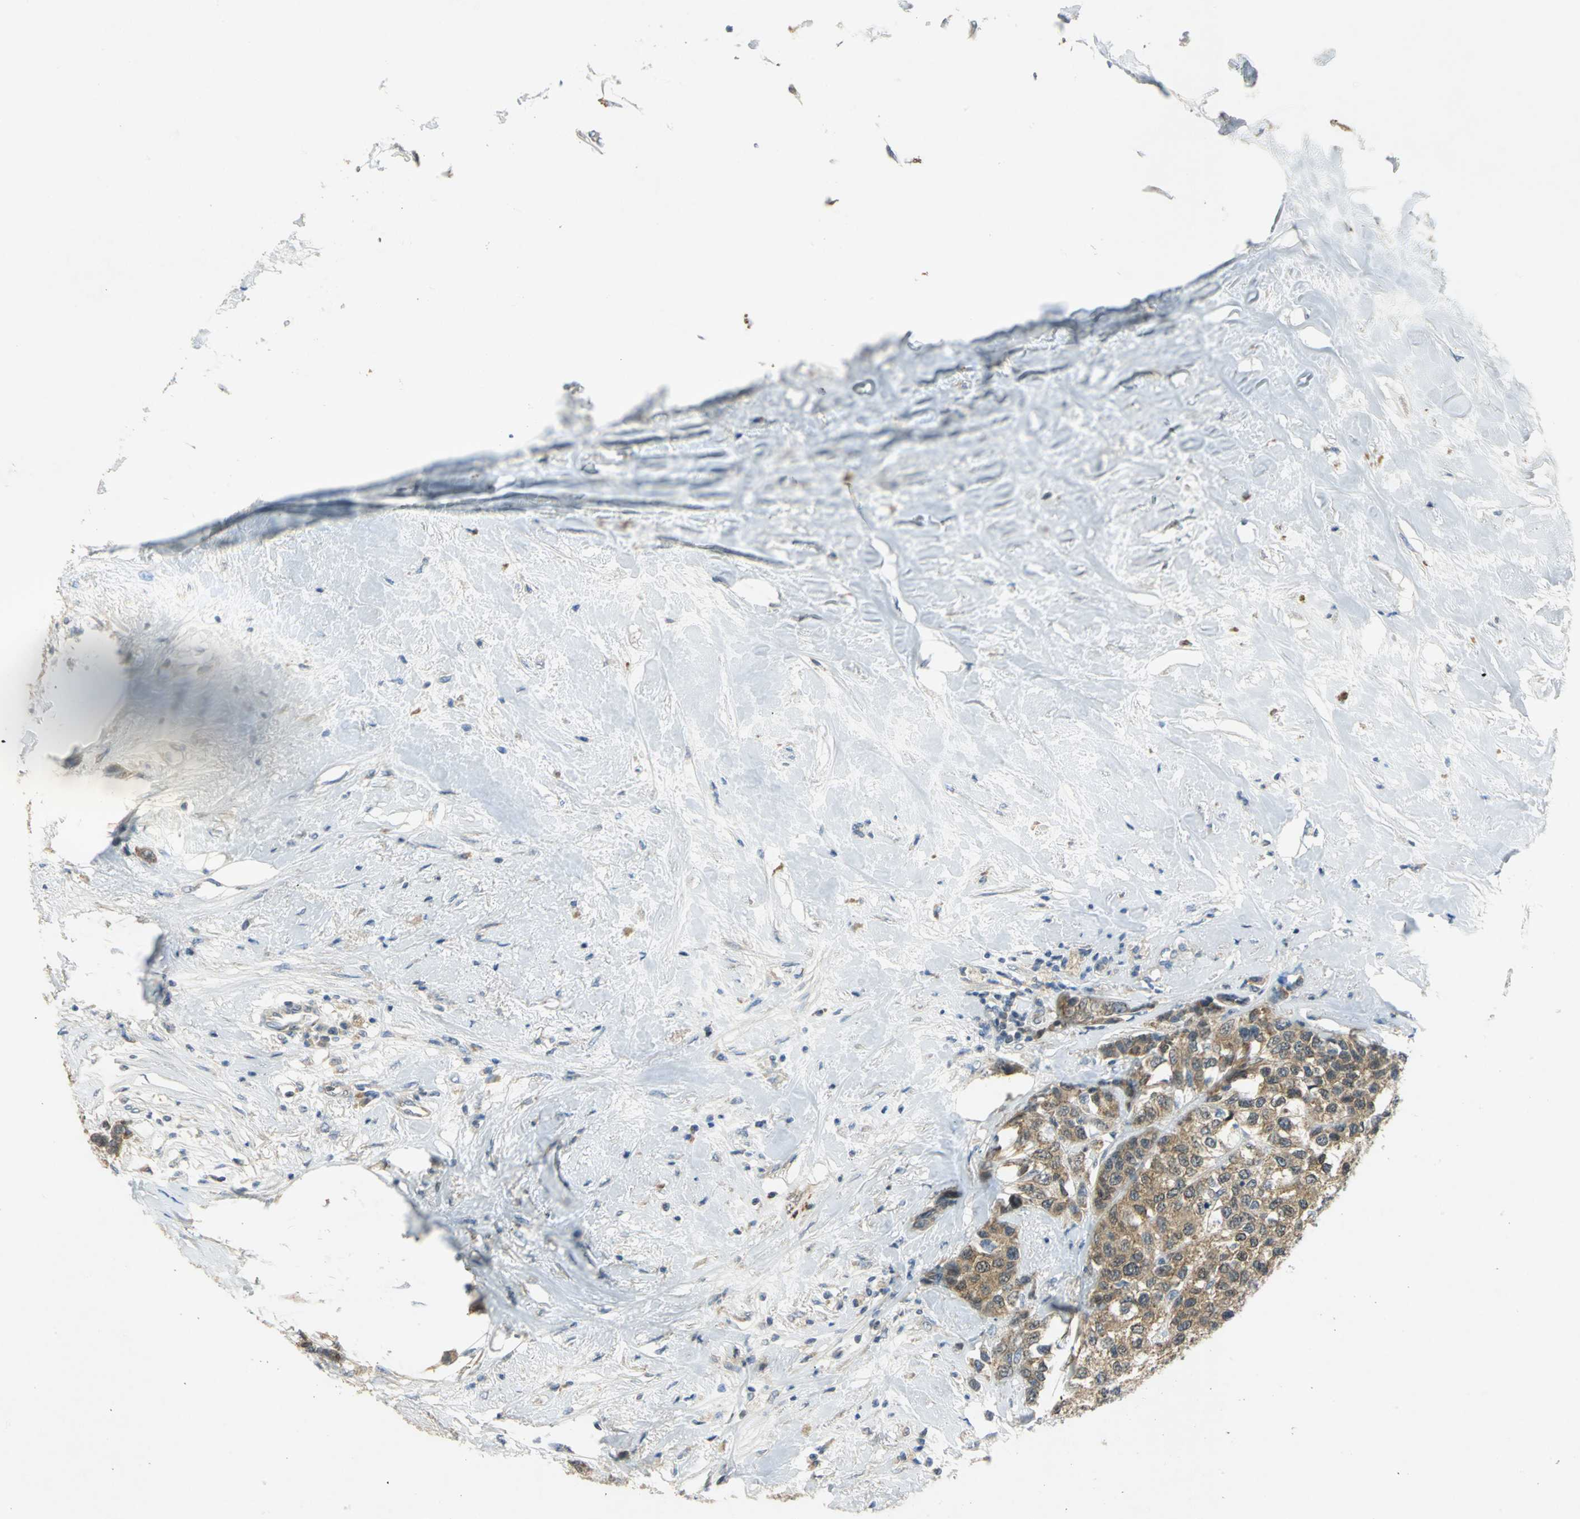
{"staining": {"intensity": "strong", "quantity": ">75%", "location": "cytoplasmic/membranous,nuclear"}, "tissue": "breast cancer", "cell_type": "Tumor cells", "image_type": "cancer", "snomed": [{"axis": "morphology", "description": "Duct carcinoma"}, {"axis": "topography", "description": "Breast"}], "caption": "There is high levels of strong cytoplasmic/membranous and nuclear positivity in tumor cells of breast intraductal carcinoma, as demonstrated by immunohistochemical staining (brown color).", "gene": "PPIA", "patient": {"sex": "female", "age": 51}}